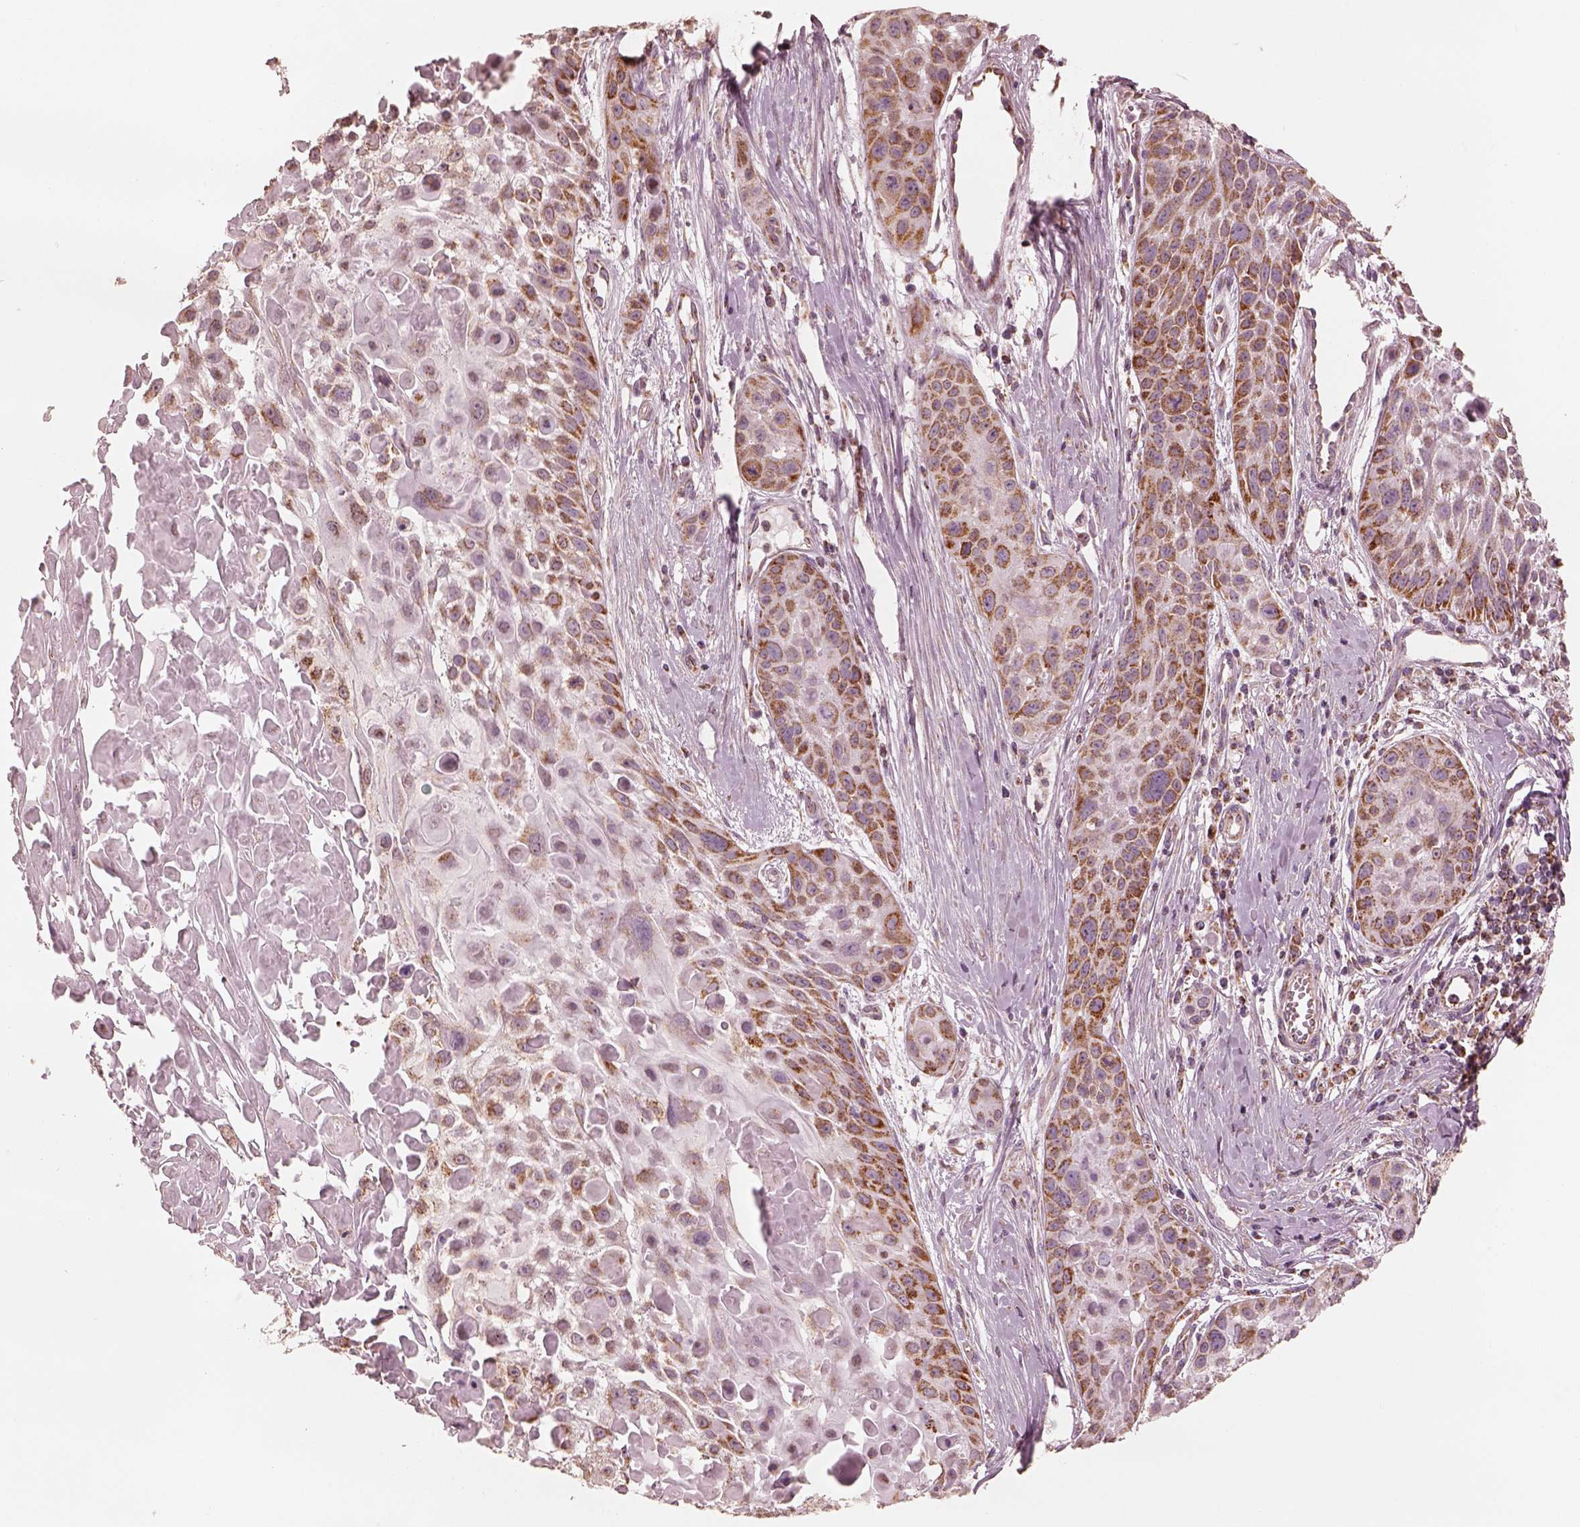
{"staining": {"intensity": "moderate", "quantity": ">75%", "location": "cytoplasmic/membranous"}, "tissue": "skin cancer", "cell_type": "Tumor cells", "image_type": "cancer", "snomed": [{"axis": "morphology", "description": "Squamous cell carcinoma, NOS"}, {"axis": "topography", "description": "Skin"}, {"axis": "topography", "description": "Anal"}], "caption": "The image demonstrates a brown stain indicating the presence of a protein in the cytoplasmic/membranous of tumor cells in skin cancer. The staining was performed using DAB to visualize the protein expression in brown, while the nuclei were stained in blue with hematoxylin (Magnification: 20x).", "gene": "ENTPD6", "patient": {"sex": "female", "age": 75}}